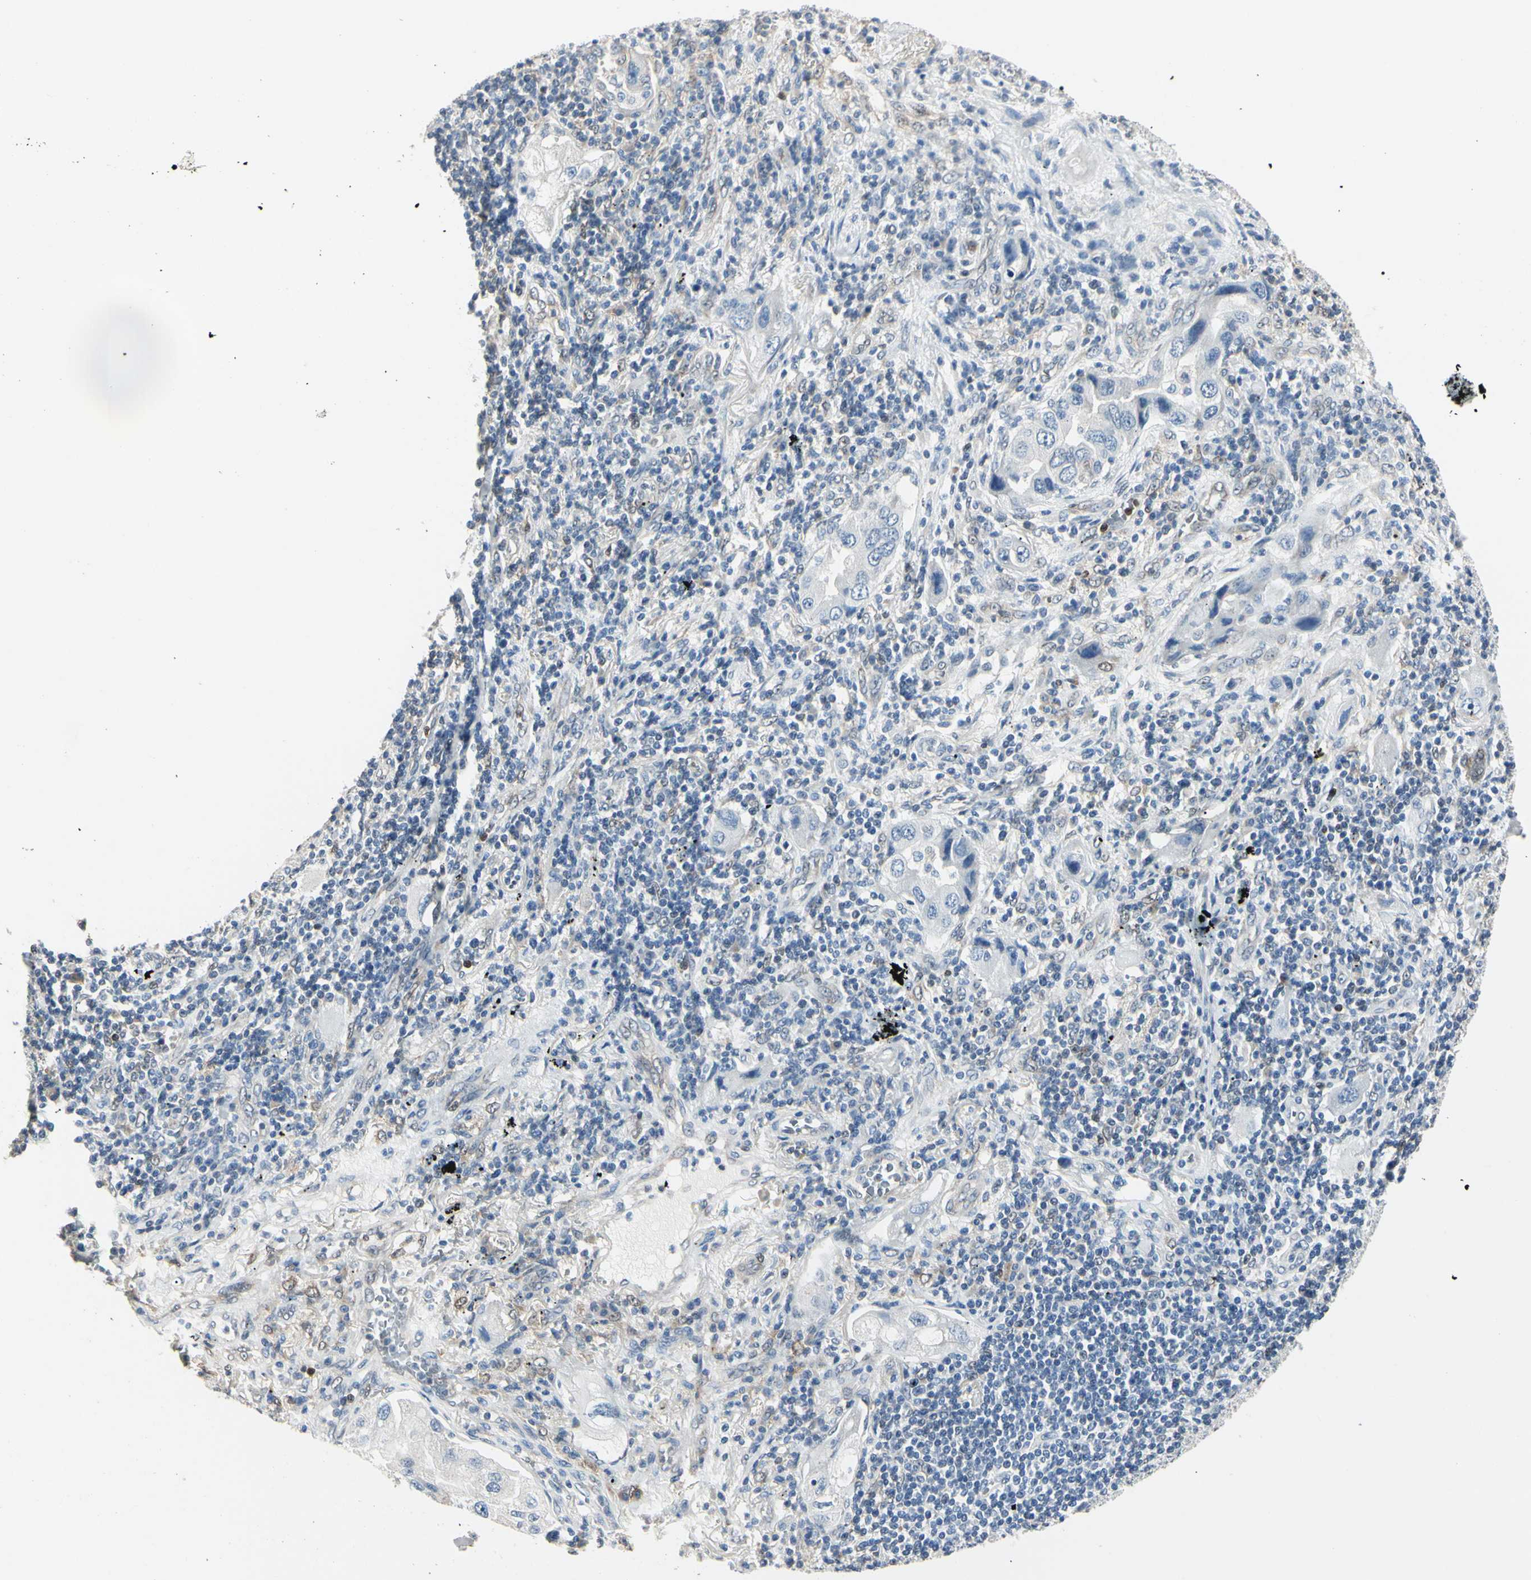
{"staining": {"intensity": "negative", "quantity": "none", "location": "none"}, "tissue": "lung cancer", "cell_type": "Tumor cells", "image_type": "cancer", "snomed": [{"axis": "morphology", "description": "Adenocarcinoma, NOS"}, {"axis": "topography", "description": "Lung"}], "caption": "Immunohistochemistry (IHC) photomicrograph of adenocarcinoma (lung) stained for a protein (brown), which exhibits no staining in tumor cells.", "gene": "AKR1C3", "patient": {"sex": "female", "age": 65}}